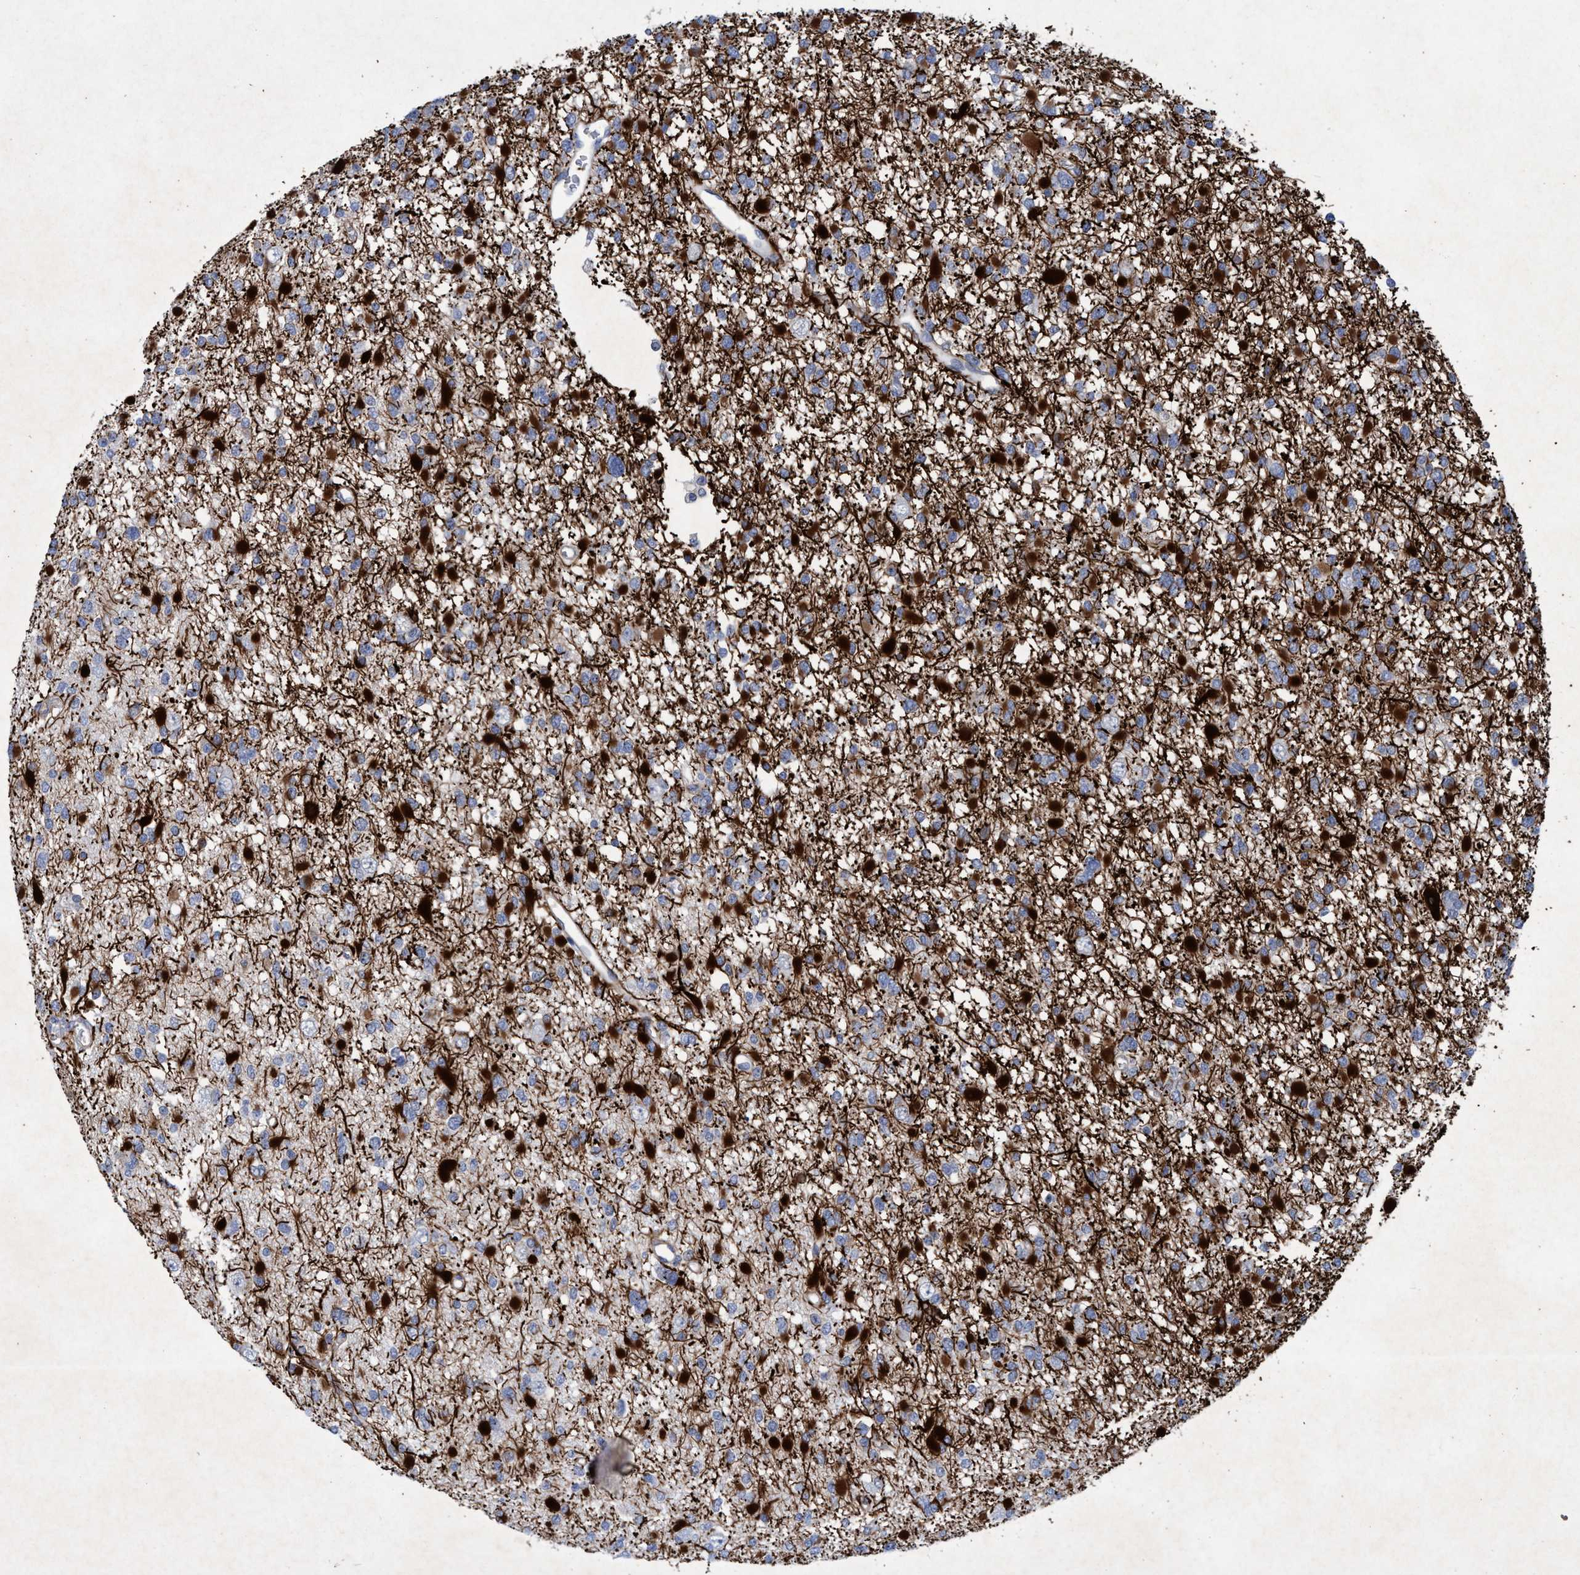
{"staining": {"intensity": "strong", "quantity": "25%-75%", "location": "cytoplasmic/membranous"}, "tissue": "glioma", "cell_type": "Tumor cells", "image_type": "cancer", "snomed": [{"axis": "morphology", "description": "Glioma, malignant, Low grade"}, {"axis": "topography", "description": "Brain"}], "caption": "IHC photomicrograph of human malignant low-grade glioma stained for a protein (brown), which displays high levels of strong cytoplasmic/membranous staining in about 25%-75% of tumor cells.", "gene": "GULP1", "patient": {"sex": "female", "age": 22}}